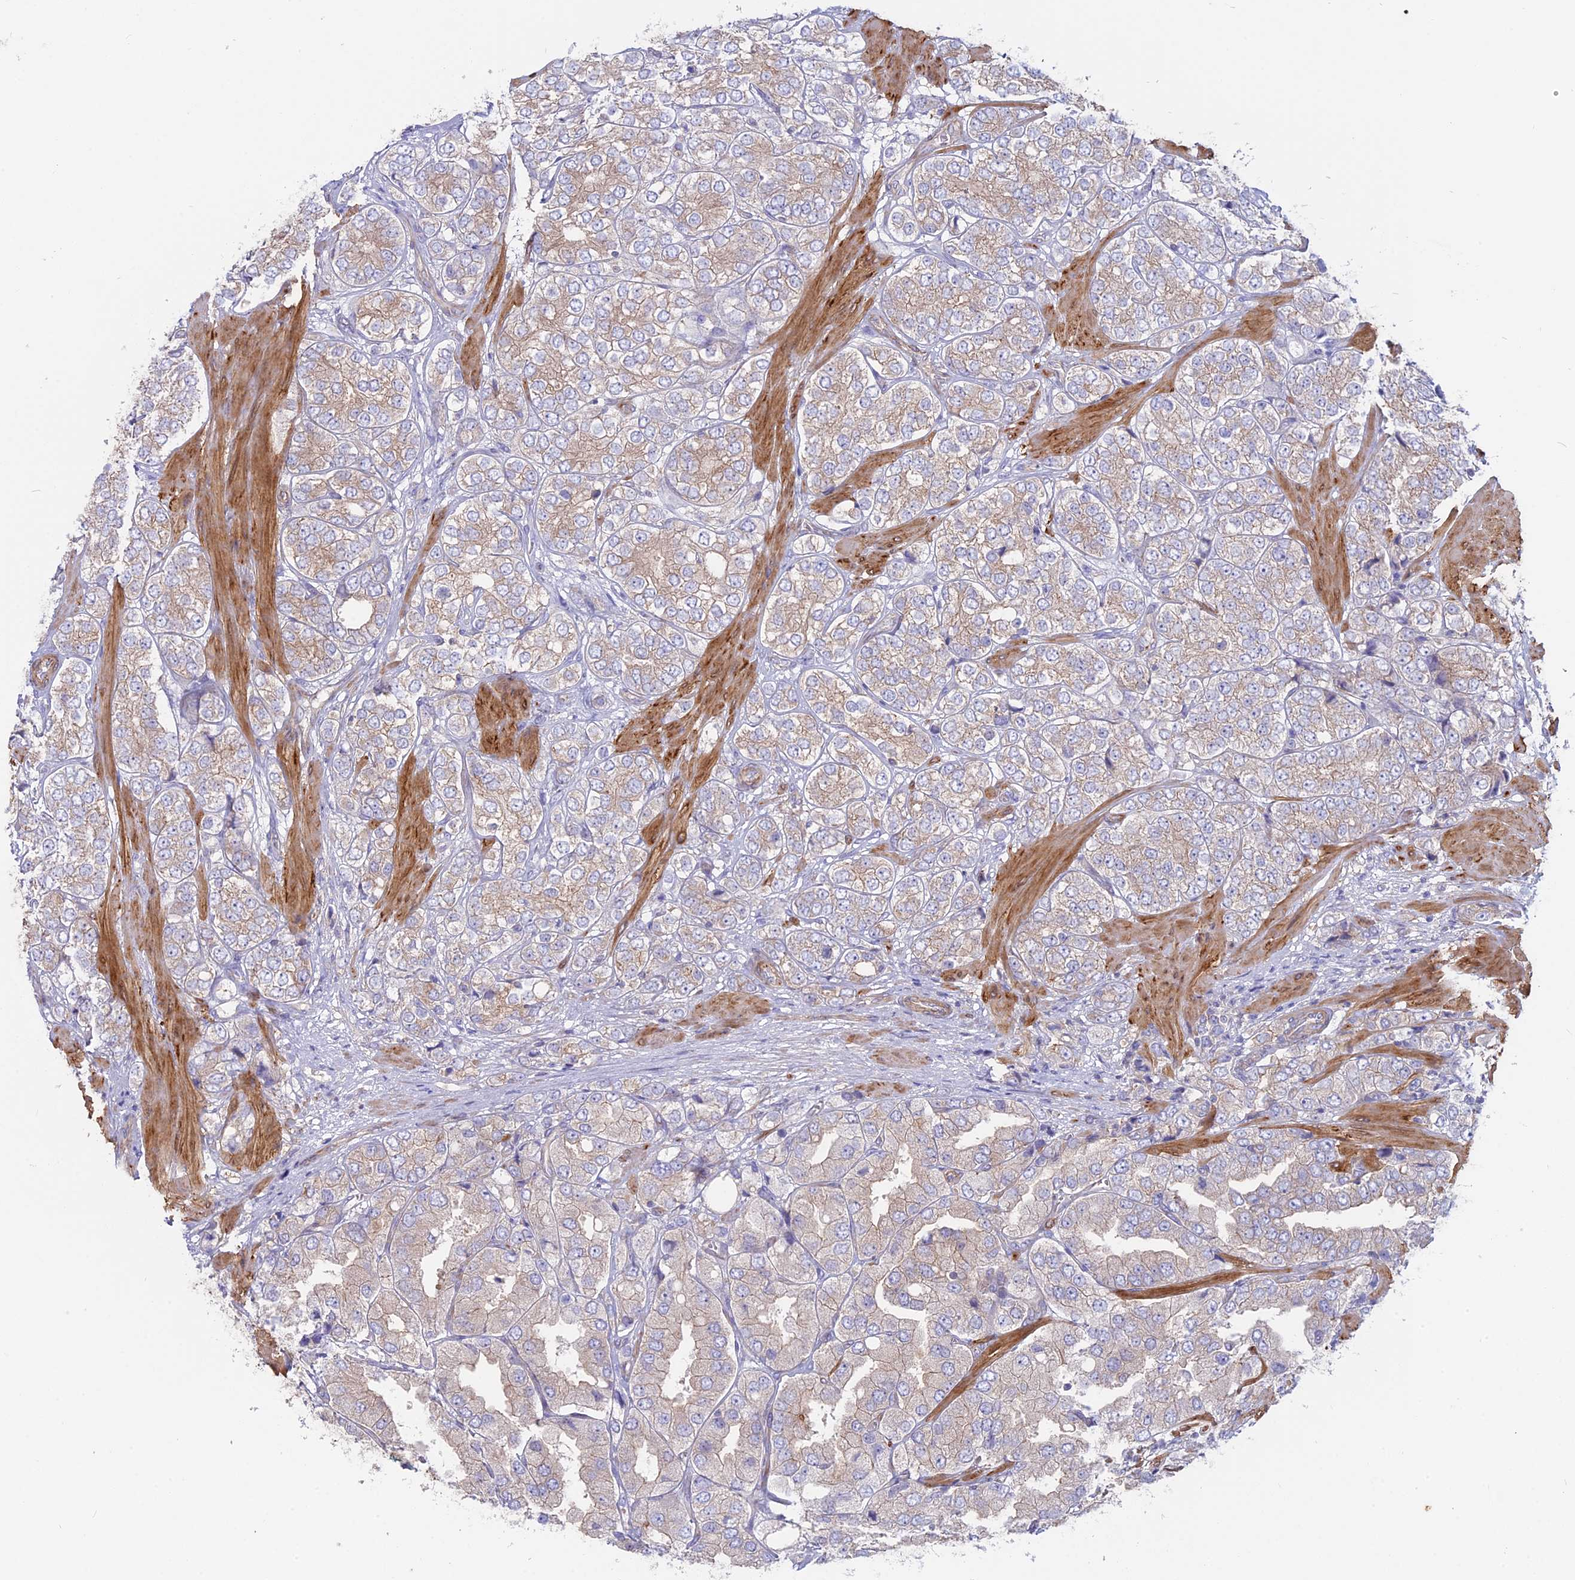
{"staining": {"intensity": "weak", "quantity": "<25%", "location": "cytoplasmic/membranous"}, "tissue": "prostate cancer", "cell_type": "Tumor cells", "image_type": "cancer", "snomed": [{"axis": "morphology", "description": "Adenocarcinoma, High grade"}, {"axis": "topography", "description": "Prostate"}], "caption": "Immunohistochemistry image of human prostate high-grade adenocarcinoma stained for a protein (brown), which exhibits no positivity in tumor cells.", "gene": "MYO5B", "patient": {"sex": "male", "age": 50}}